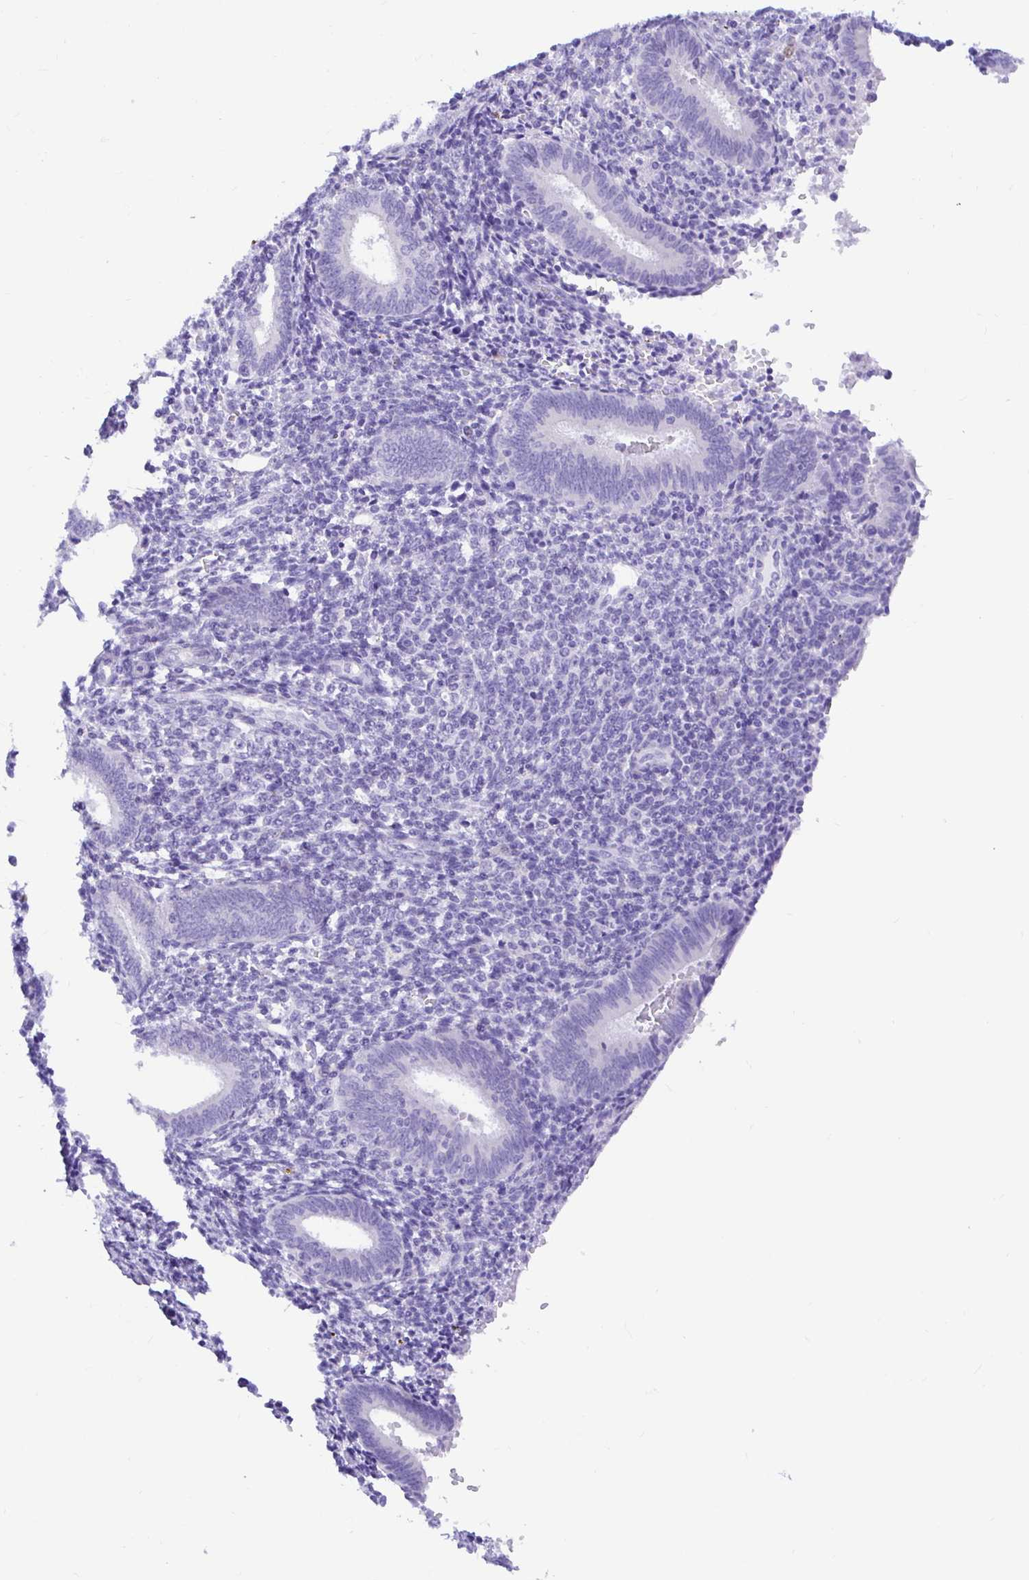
{"staining": {"intensity": "negative", "quantity": "none", "location": "none"}, "tissue": "endometrium", "cell_type": "Cells in endometrial stroma", "image_type": "normal", "snomed": [{"axis": "morphology", "description": "Normal tissue, NOS"}, {"axis": "topography", "description": "Endometrium"}], "caption": "Immunohistochemical staining of benign endometrium displays no significant positivity in cells in endometrial stroma. (Stains: DAB (3,3'-diaminobenzidine) immunohistochemistry (IHC) with hematoxylin counter stain, Microscopy: brightfield microscopy at high magnification).", "gene": "BACE2", "patient": {"sex": "female", "age": 41}}